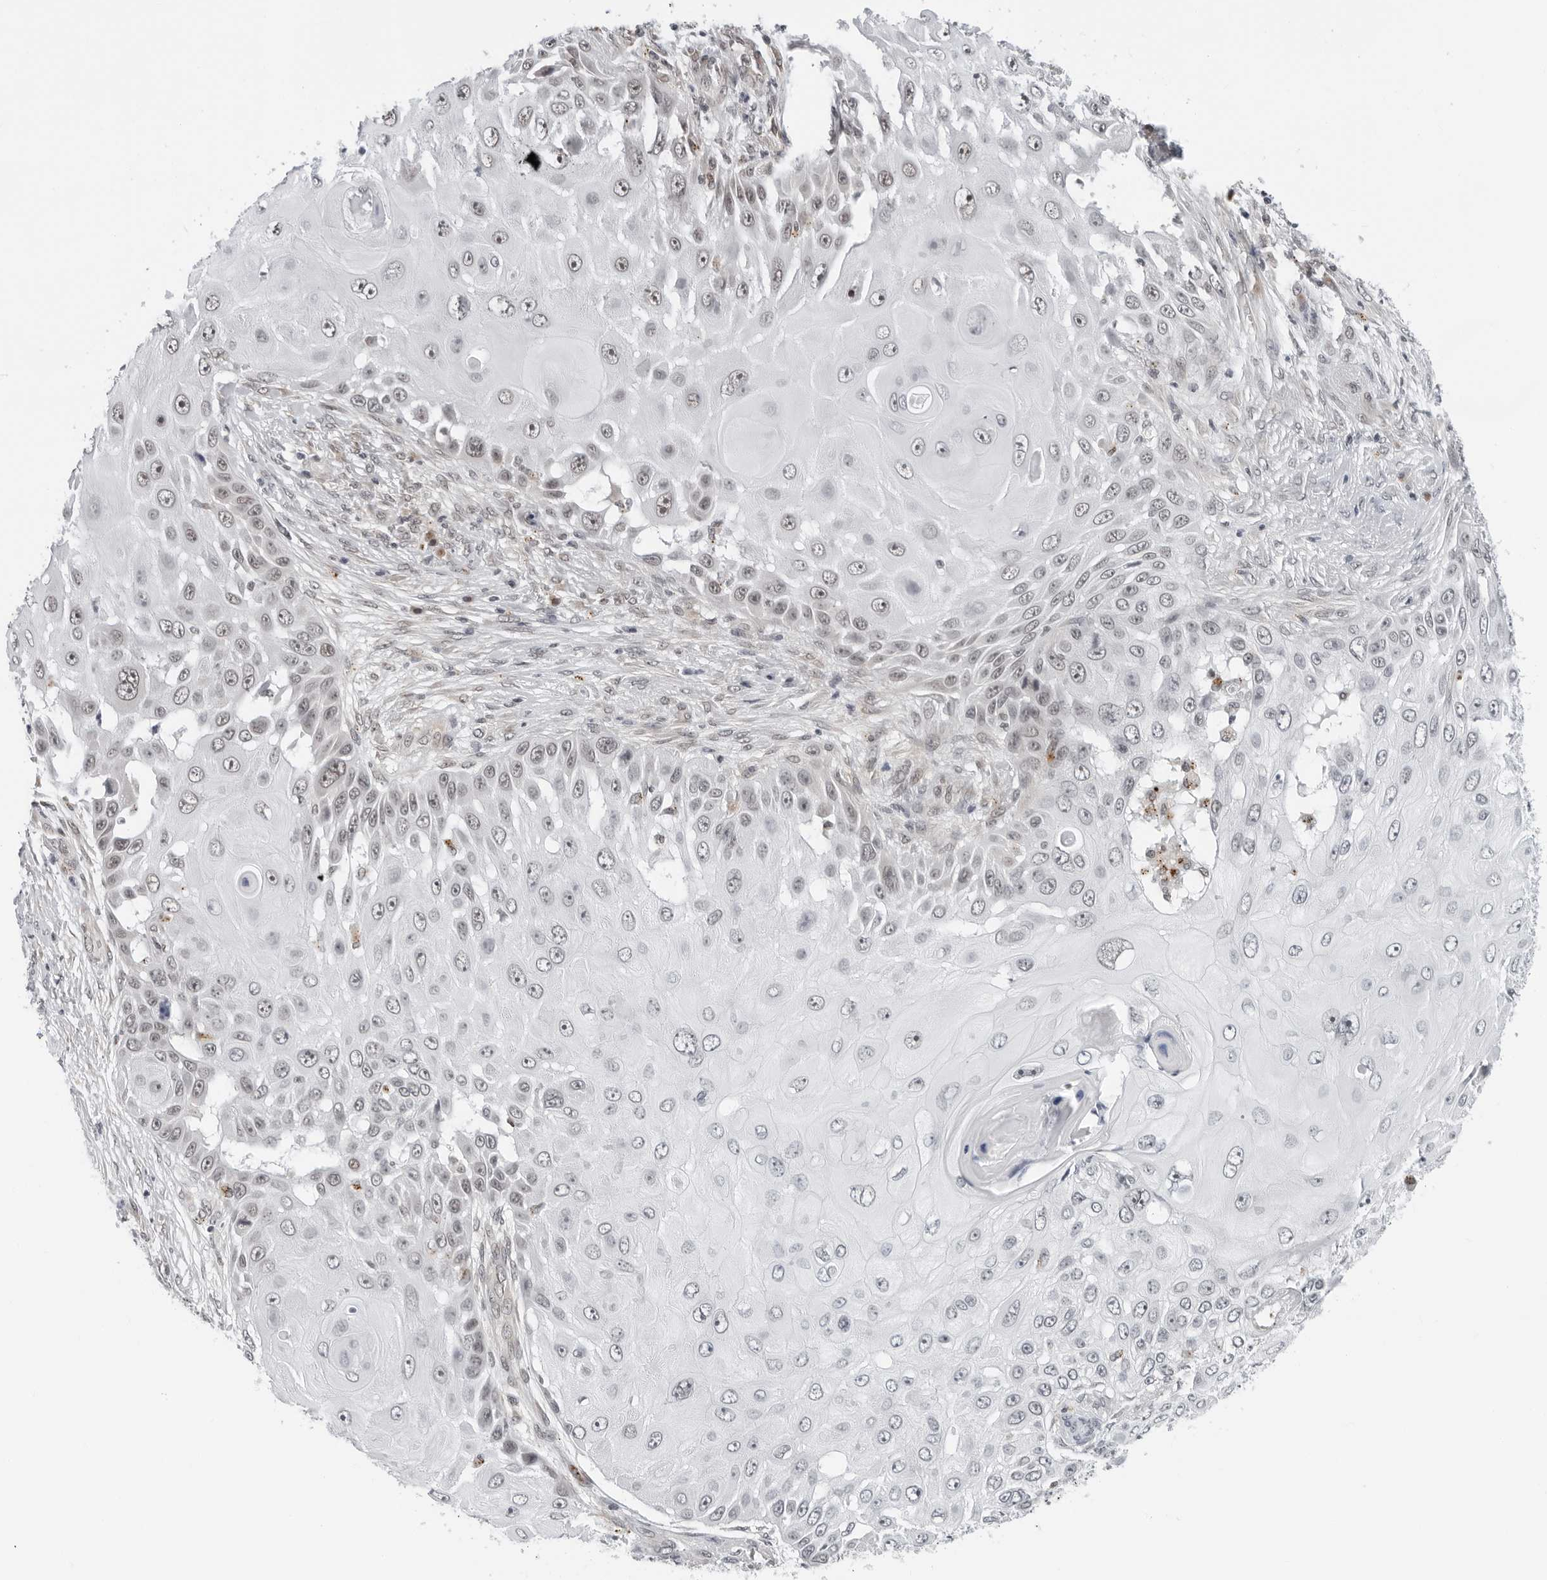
{"staining": {"intensity": "negative", "quantity": "none", "location": "none"}, "tissue": "skin cancer", "cell_type": "Tumor cells", "image_type": "cancer", "snomed": [{"axis": "morphology", "description": "Squamous cell carcinoma, NOS"}, {"axis": "topography", "description": "Skin"}], "caption": "The micrograph demonstrates no significant expression in tumor cells of skin cancer.", "gene": "TOX4", "patient": {"sex": "female", "age": 44}}